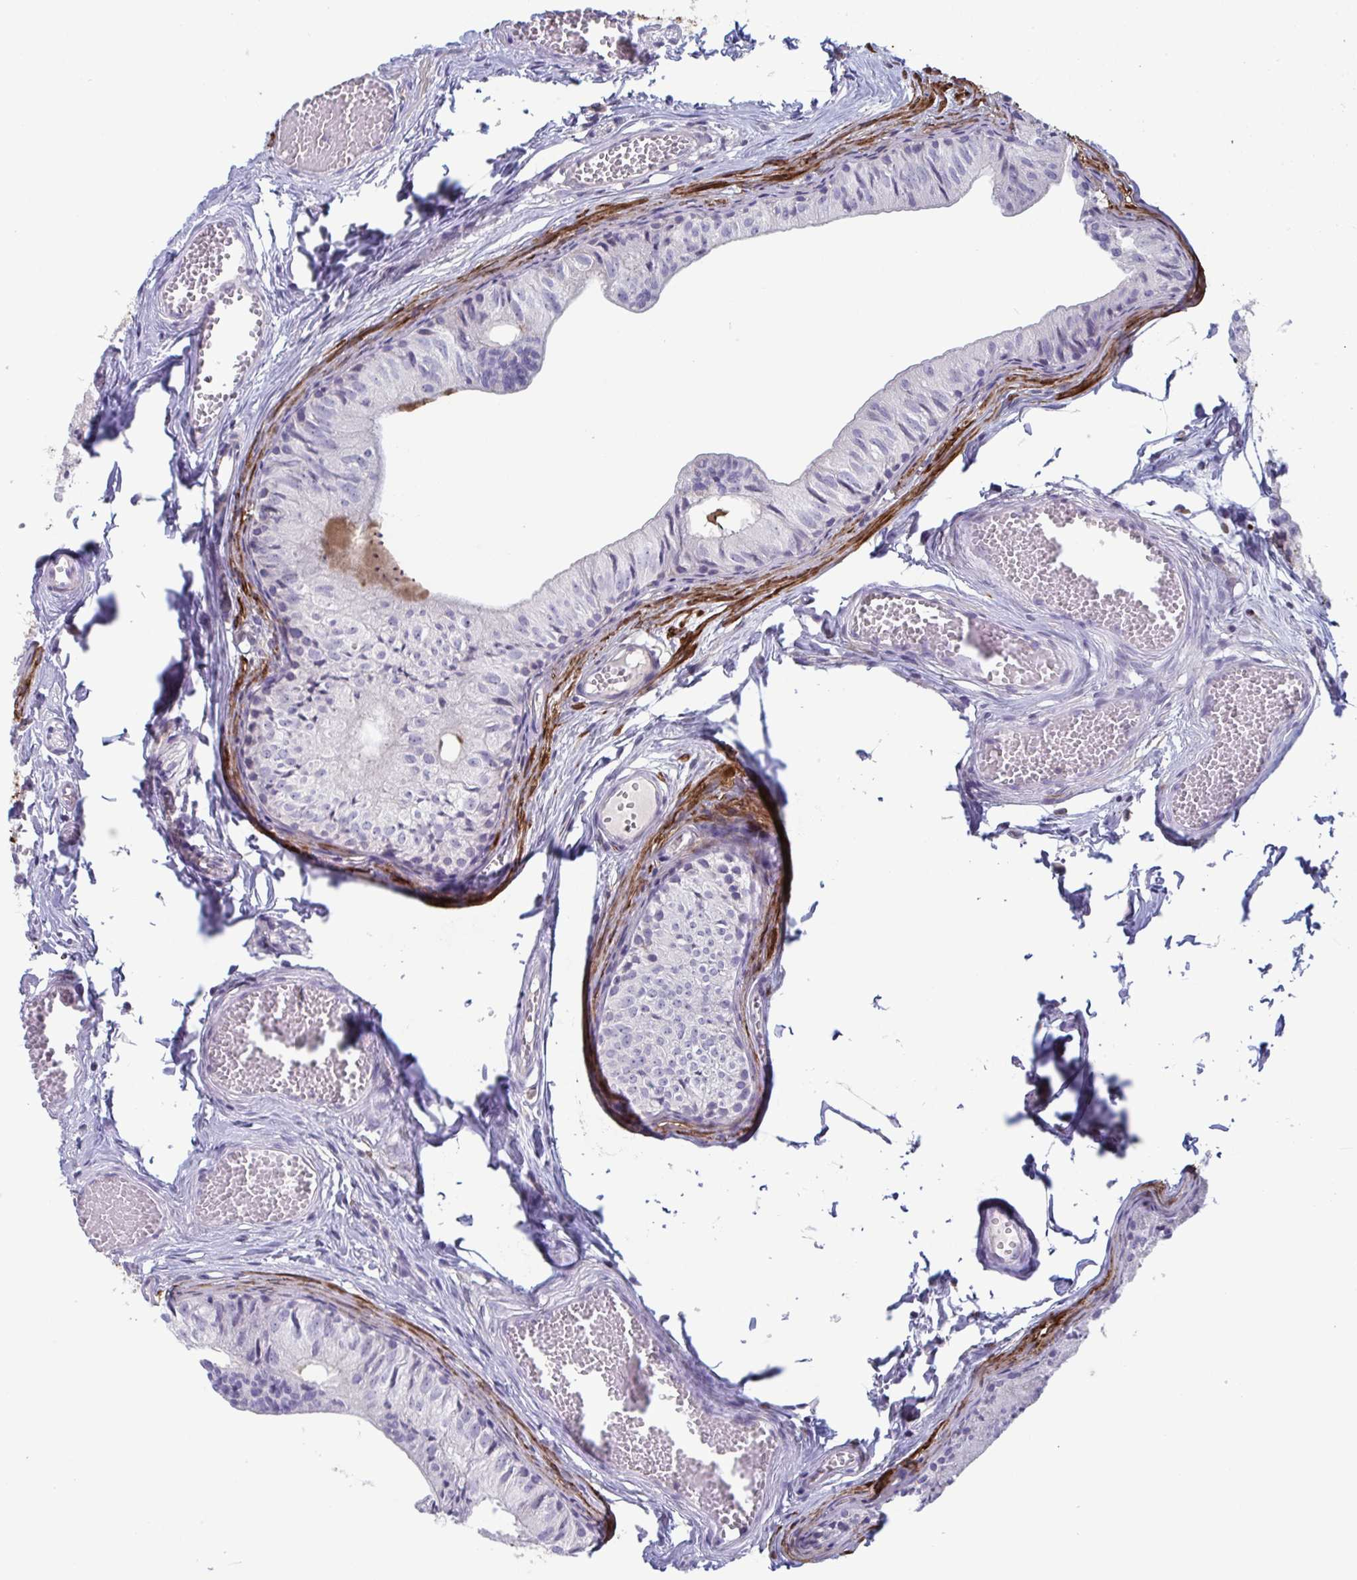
{"staining": {"intensity": "negative", "quantity": "none", "location": "none"}, "tissue": "epididymis", "cell_type": "Glandular cells", "image_type": "normal", "snomed": [{"axis": "morphology", "description": "Normal tissue, NOS"}, {"axis": "topography", "description": "Epididymis"}], "caption": "A high-resolution histopathology image shows immunohistochemistry (IHC) staining of benign epididymis, which exhibits no significant positivity in glandular cells. The staining was performed using DAB (3,3'-diaminobenzidine) to visualize the protein expression in brown, while the nuclei were stained in blue with hematoxylin (Magnification: 20x).", "gene": "STK26", "patient": {"sex": "male", "age": 25}}